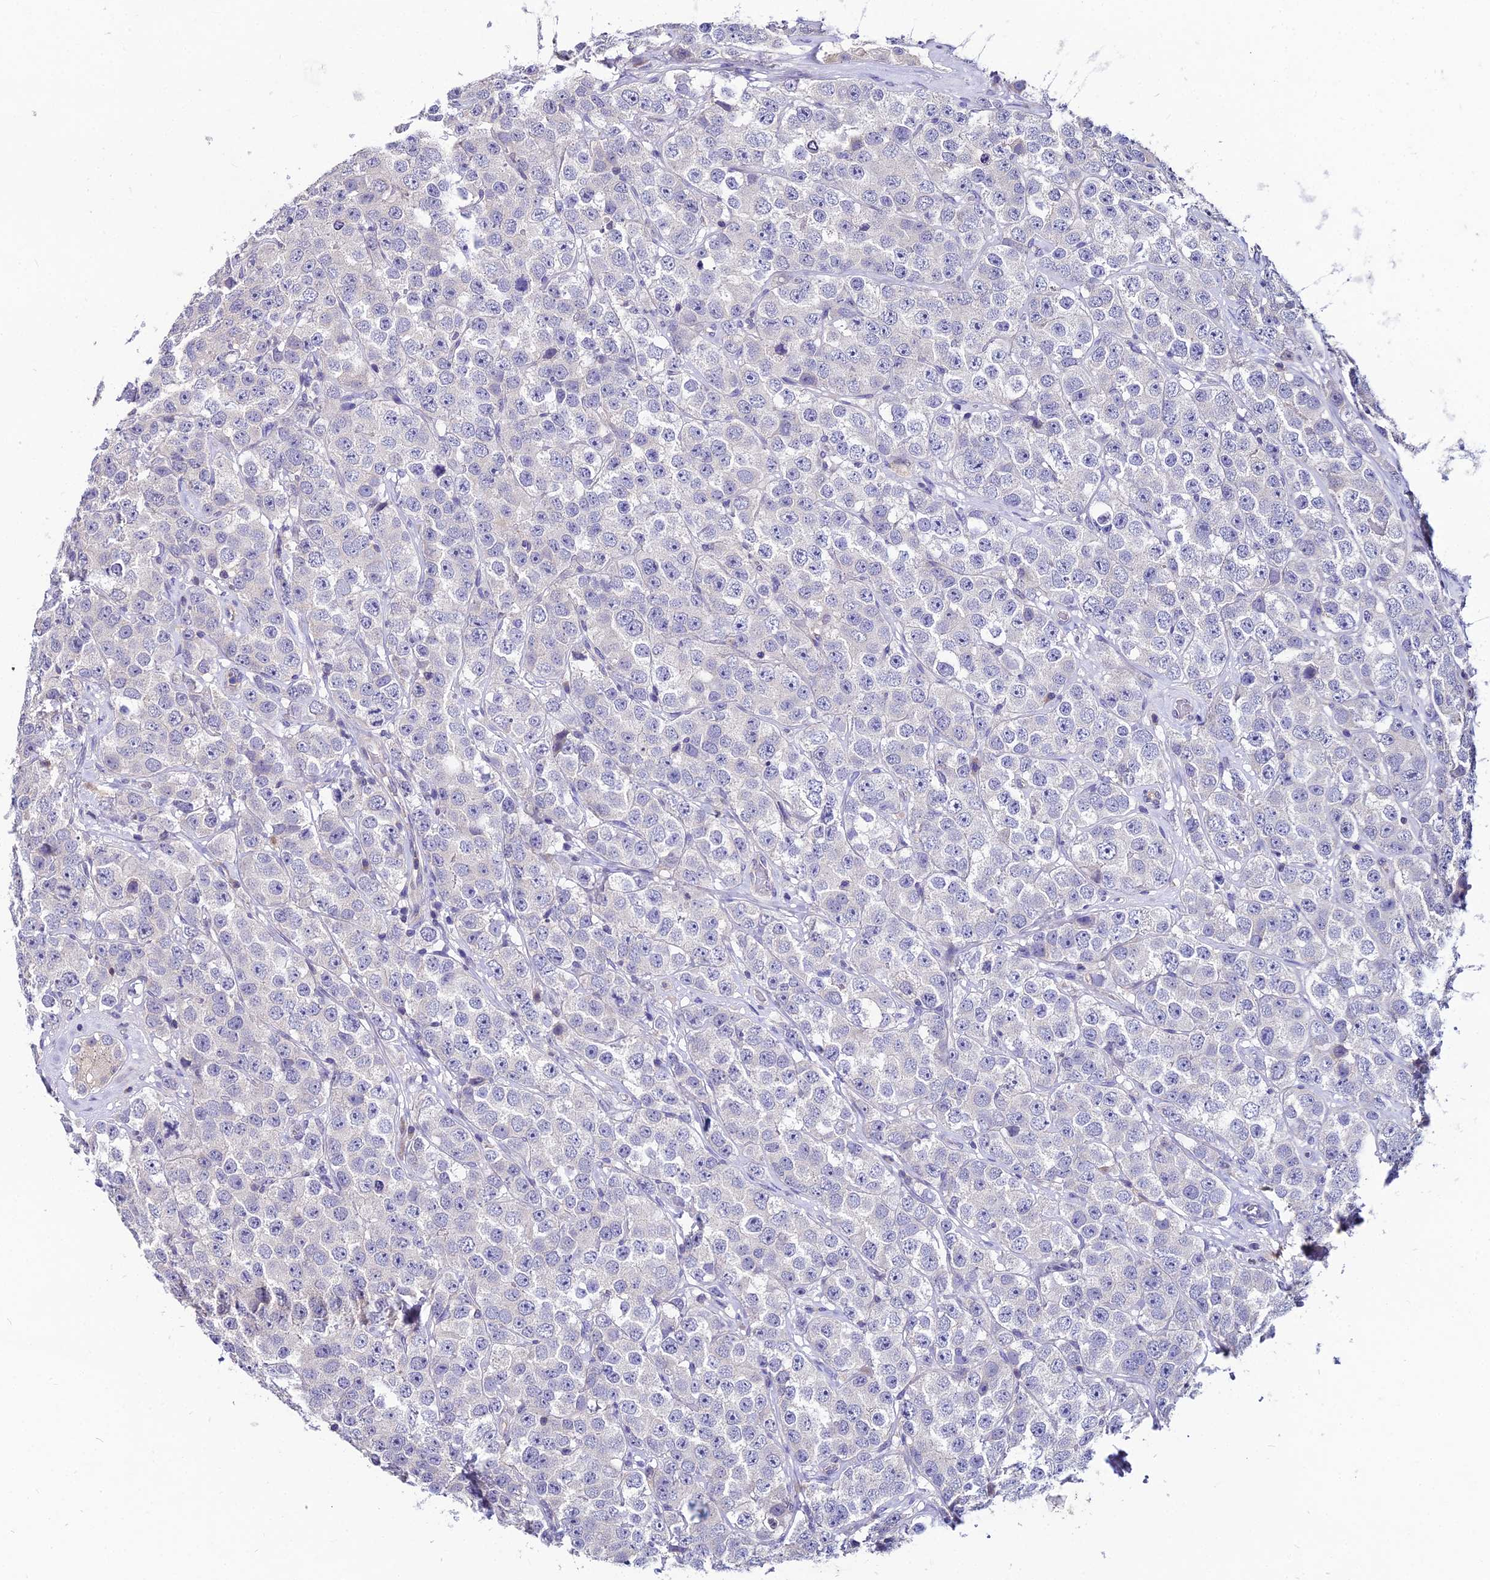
{"staining": {"intensity": "negative", "quantity": "none", "location": "none"}, "tissue": "testis cancer", "cell_type": "Tumor cells", "image_type": "cancer", "snomed": [{"axis": "morphology", "description": "Seminoma, NOS"}, {"axis": "topography", "description": "Testis"}], "caption": "Immunohistochemistry (IHC) photomicrograph of human seminoma (testis) stained for a protein (brown), which demonstrates no staining in tumor cells.", "gene": "LGALS7", "patient": {"sex": "male", "age": 28}}